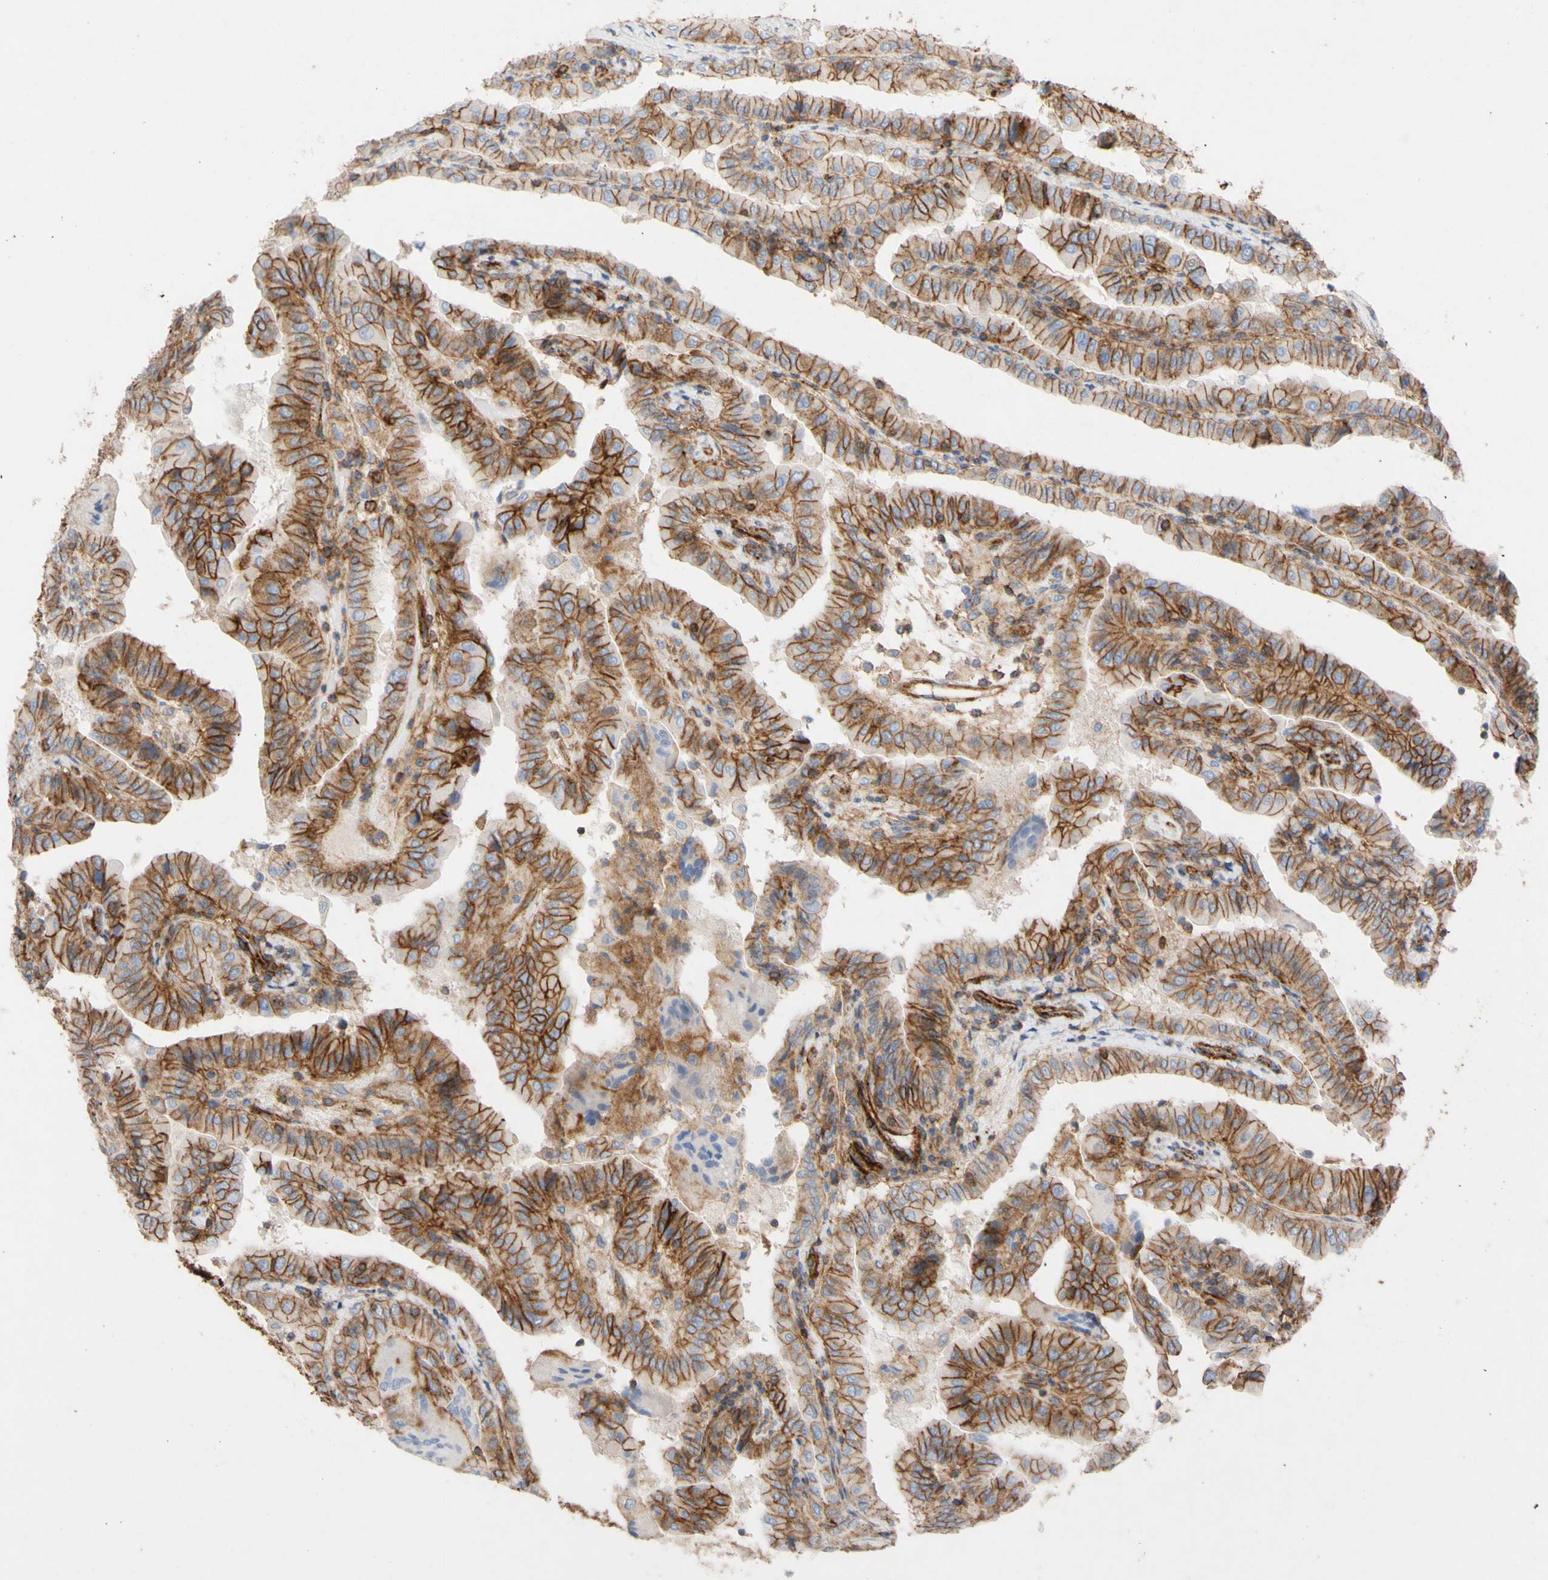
{"staining": {"intensity": "strong", "quantity": ">75%", "location": "cytoplasmic/membranous"}, "tissue": "thyroid cancer", "cell_type": "Tumor cells", "image_type": "cancer", "snomed": [{"axis": "morphology", "description": "Papillary adenocarcinoma, NOS"}, {"axis": "topography", "description": "Thyroid gland"}], "caption": "The photomicrograph displays staining of thyroid cancer, revealing strong cytoplasmic/membranous protein expression (brown color) within tumor cells.", "gene": "ATP2A3", "patient": {"sex": "male", "age": 33}}